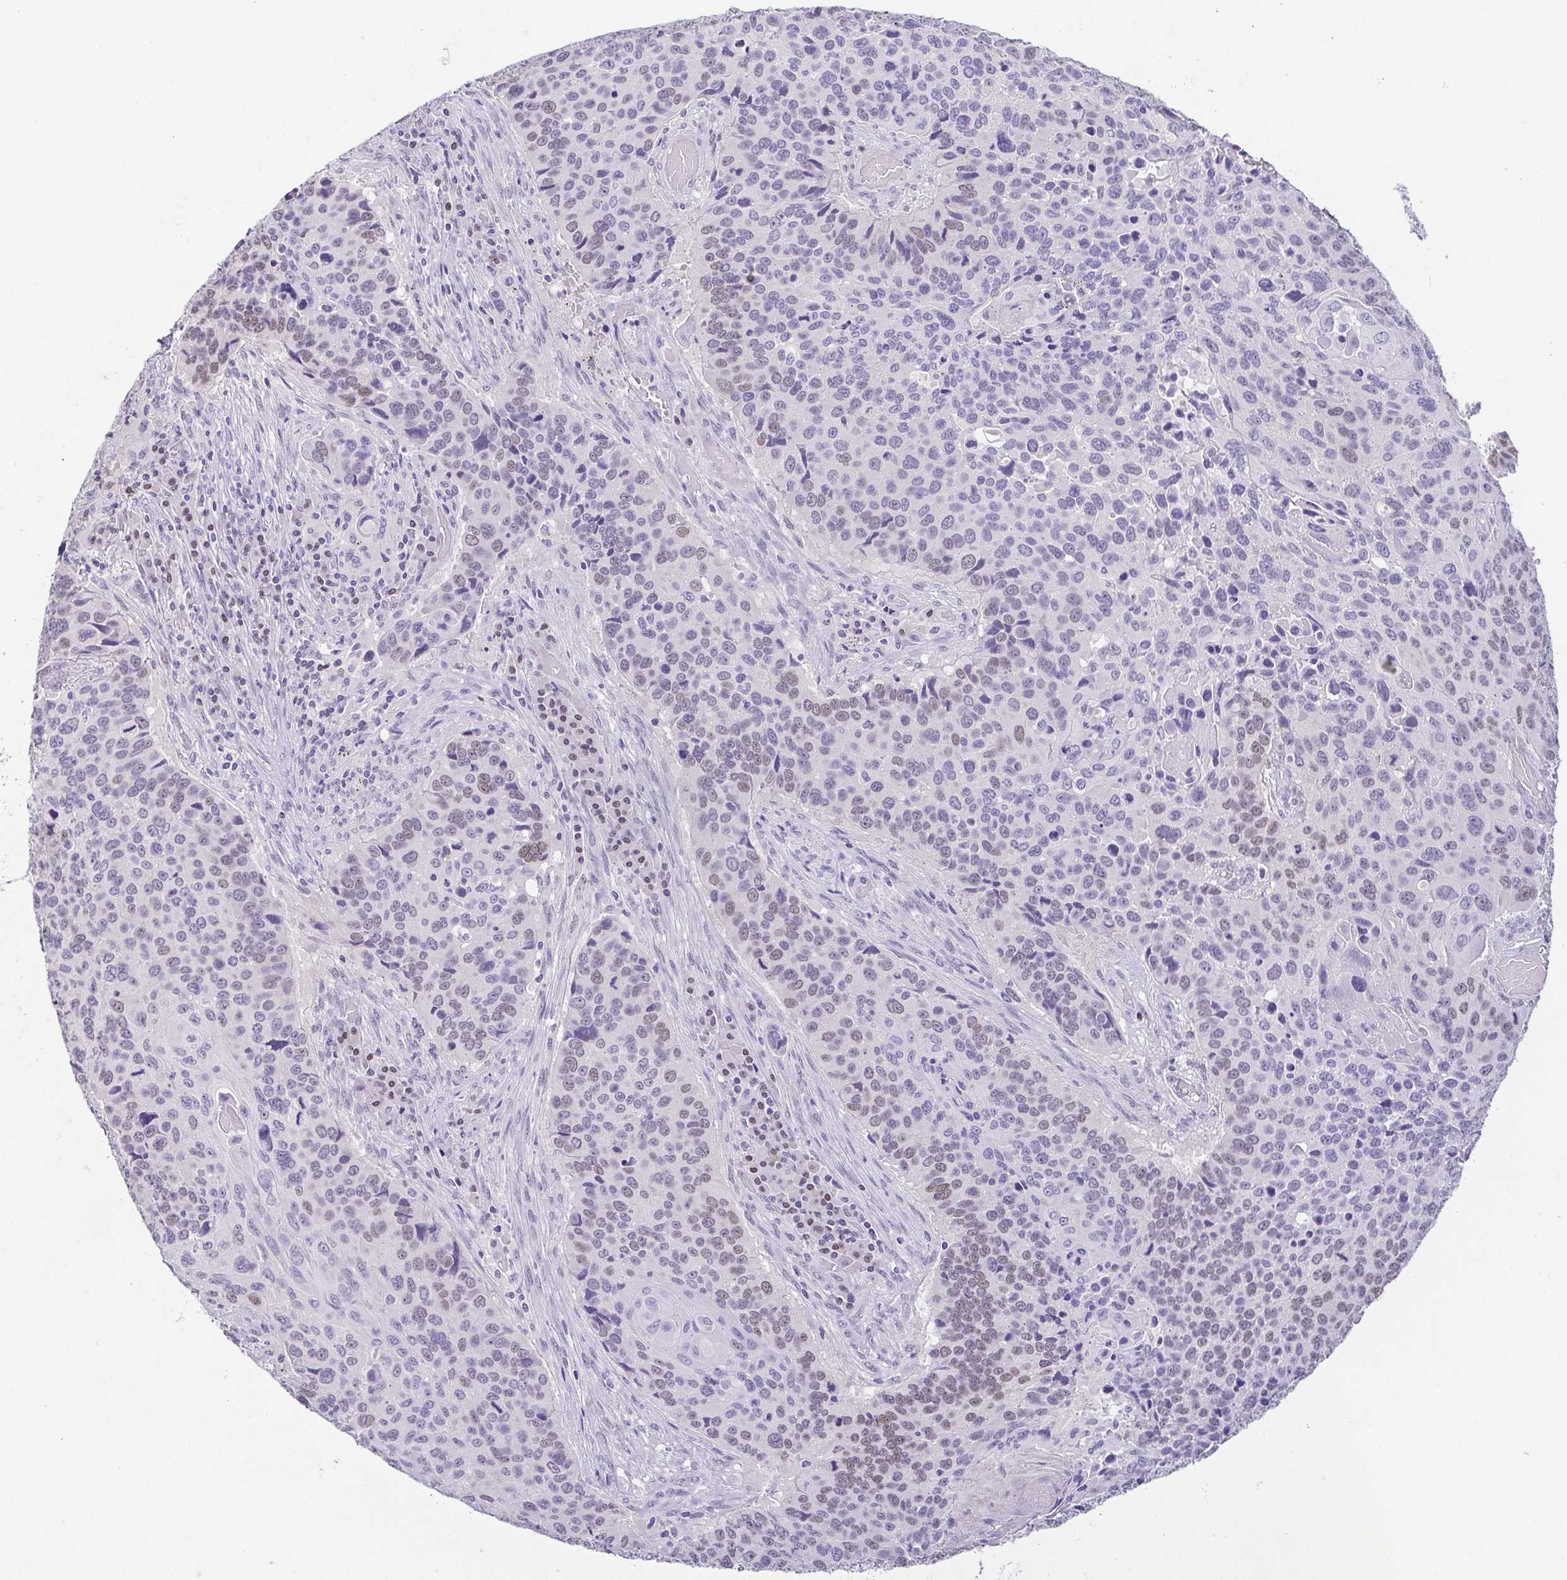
{"staining": {"intensity": "weak", "quantity": "<25%", "location": "nuclear"}, "tissue": "lung cancer", "cell_type": "Tumor cells", "image_type": "cancer", "snomed": [{"axis": "morphology", "description": "Squamous cell carcinoma, NOS"}, {"axis": "topography", "description": "Lung"}], "caption": "DAB (3,3'-diaminobenzidine) immunohistochemical staining of human lung squamous cell carcinoma reveals no significant positivity in tumor cells.", "gene": "TCF3", "patient": {"sex": "male", "age": 68}}